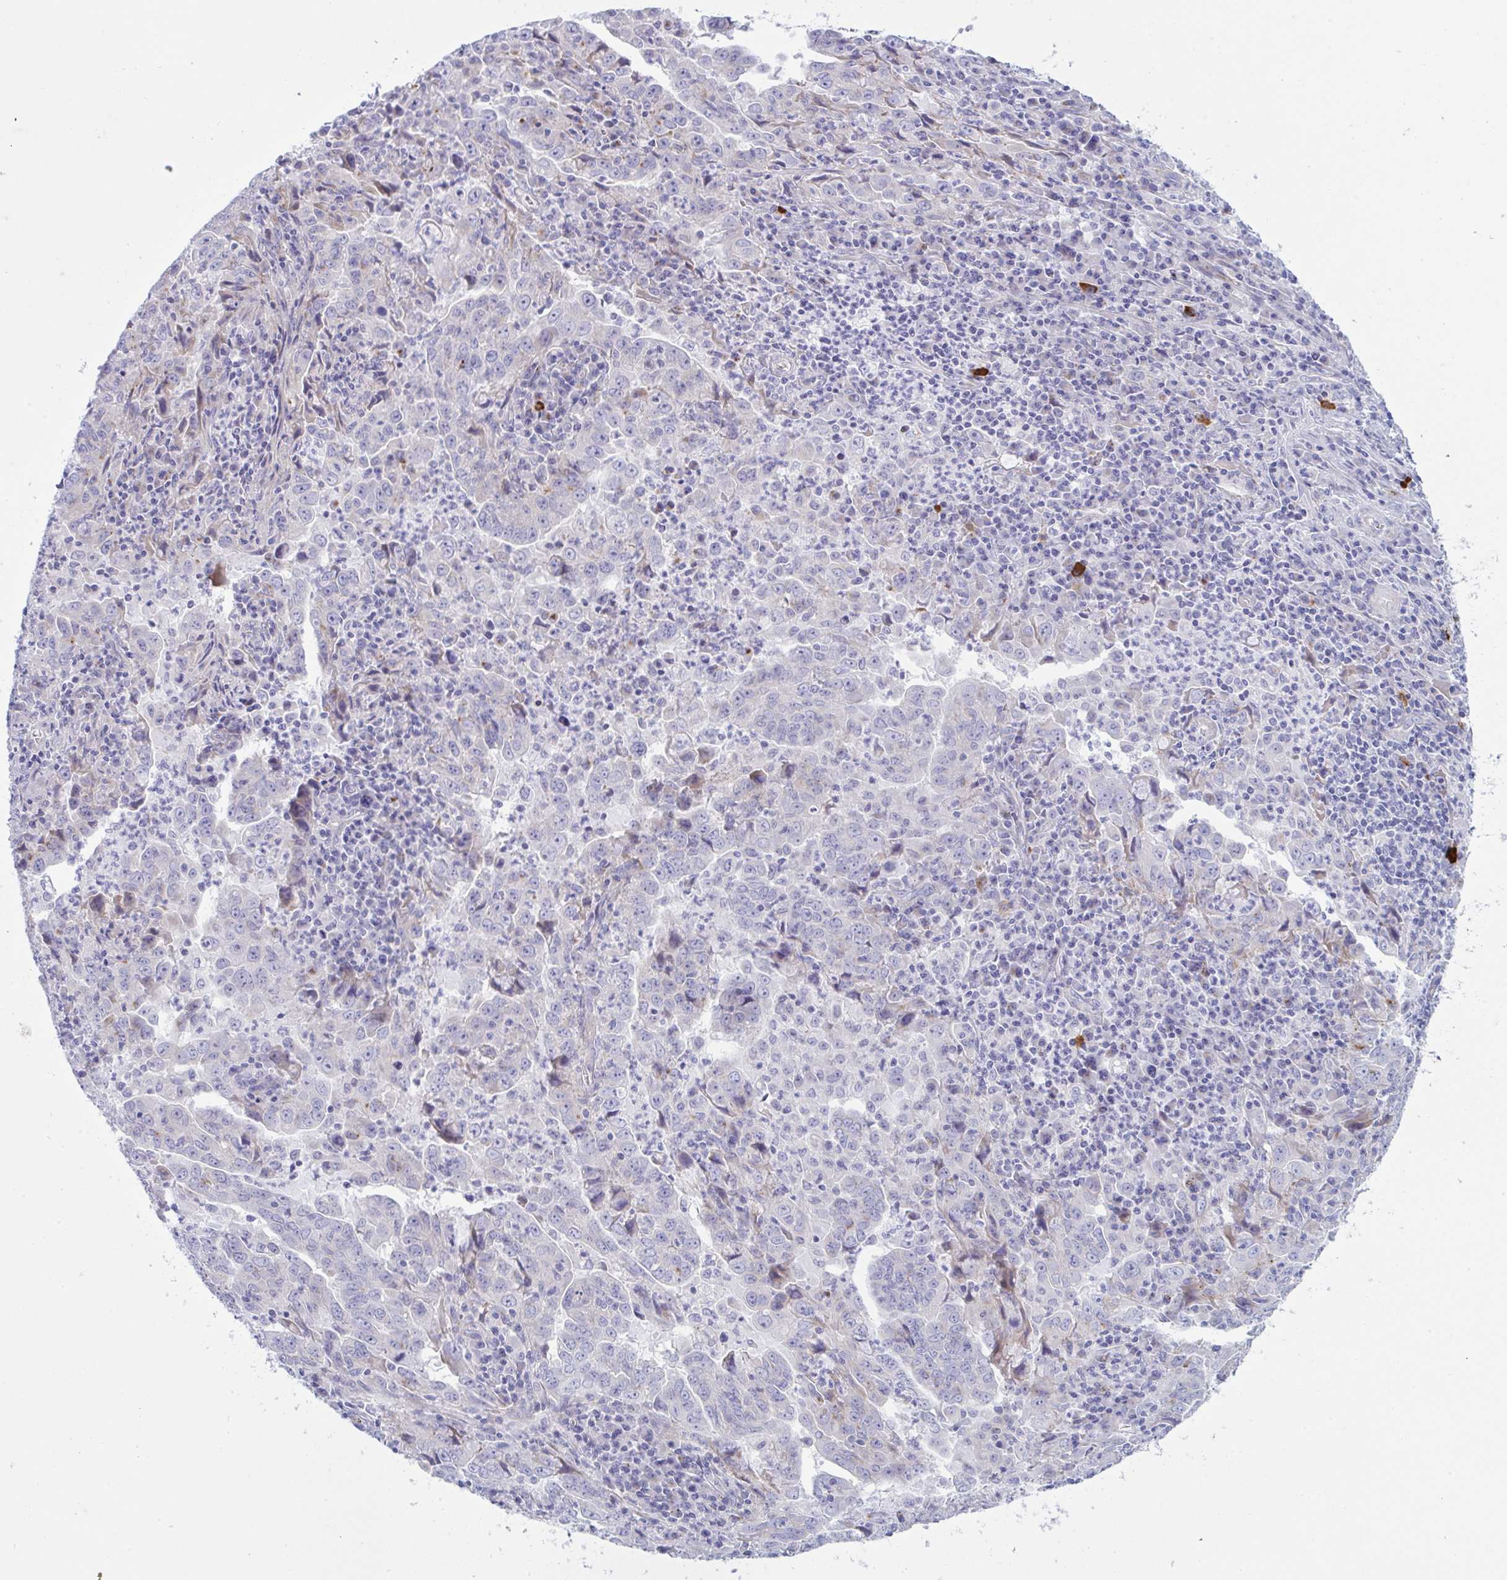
{"staining": {"intensity": "negative", "quantity": "none", "location": "none"}, "tissue": "lung cancer", "cell_type": "Tumor cells", "image_type": "cancer", "snomed": [{"axis": "morphology", "description": "Adenocarcinoma, NOS"}, {"axis": "topography", "description": "Lung"}], "caption": "DAB (3,3'-diaminobenzidine) immunohistochemical staining of lung cancer (adenocarcinoma) displays no significant expression in tumor cells.", "gene": "ZNF684", "patient": {"sex": "male", "age": 67}}